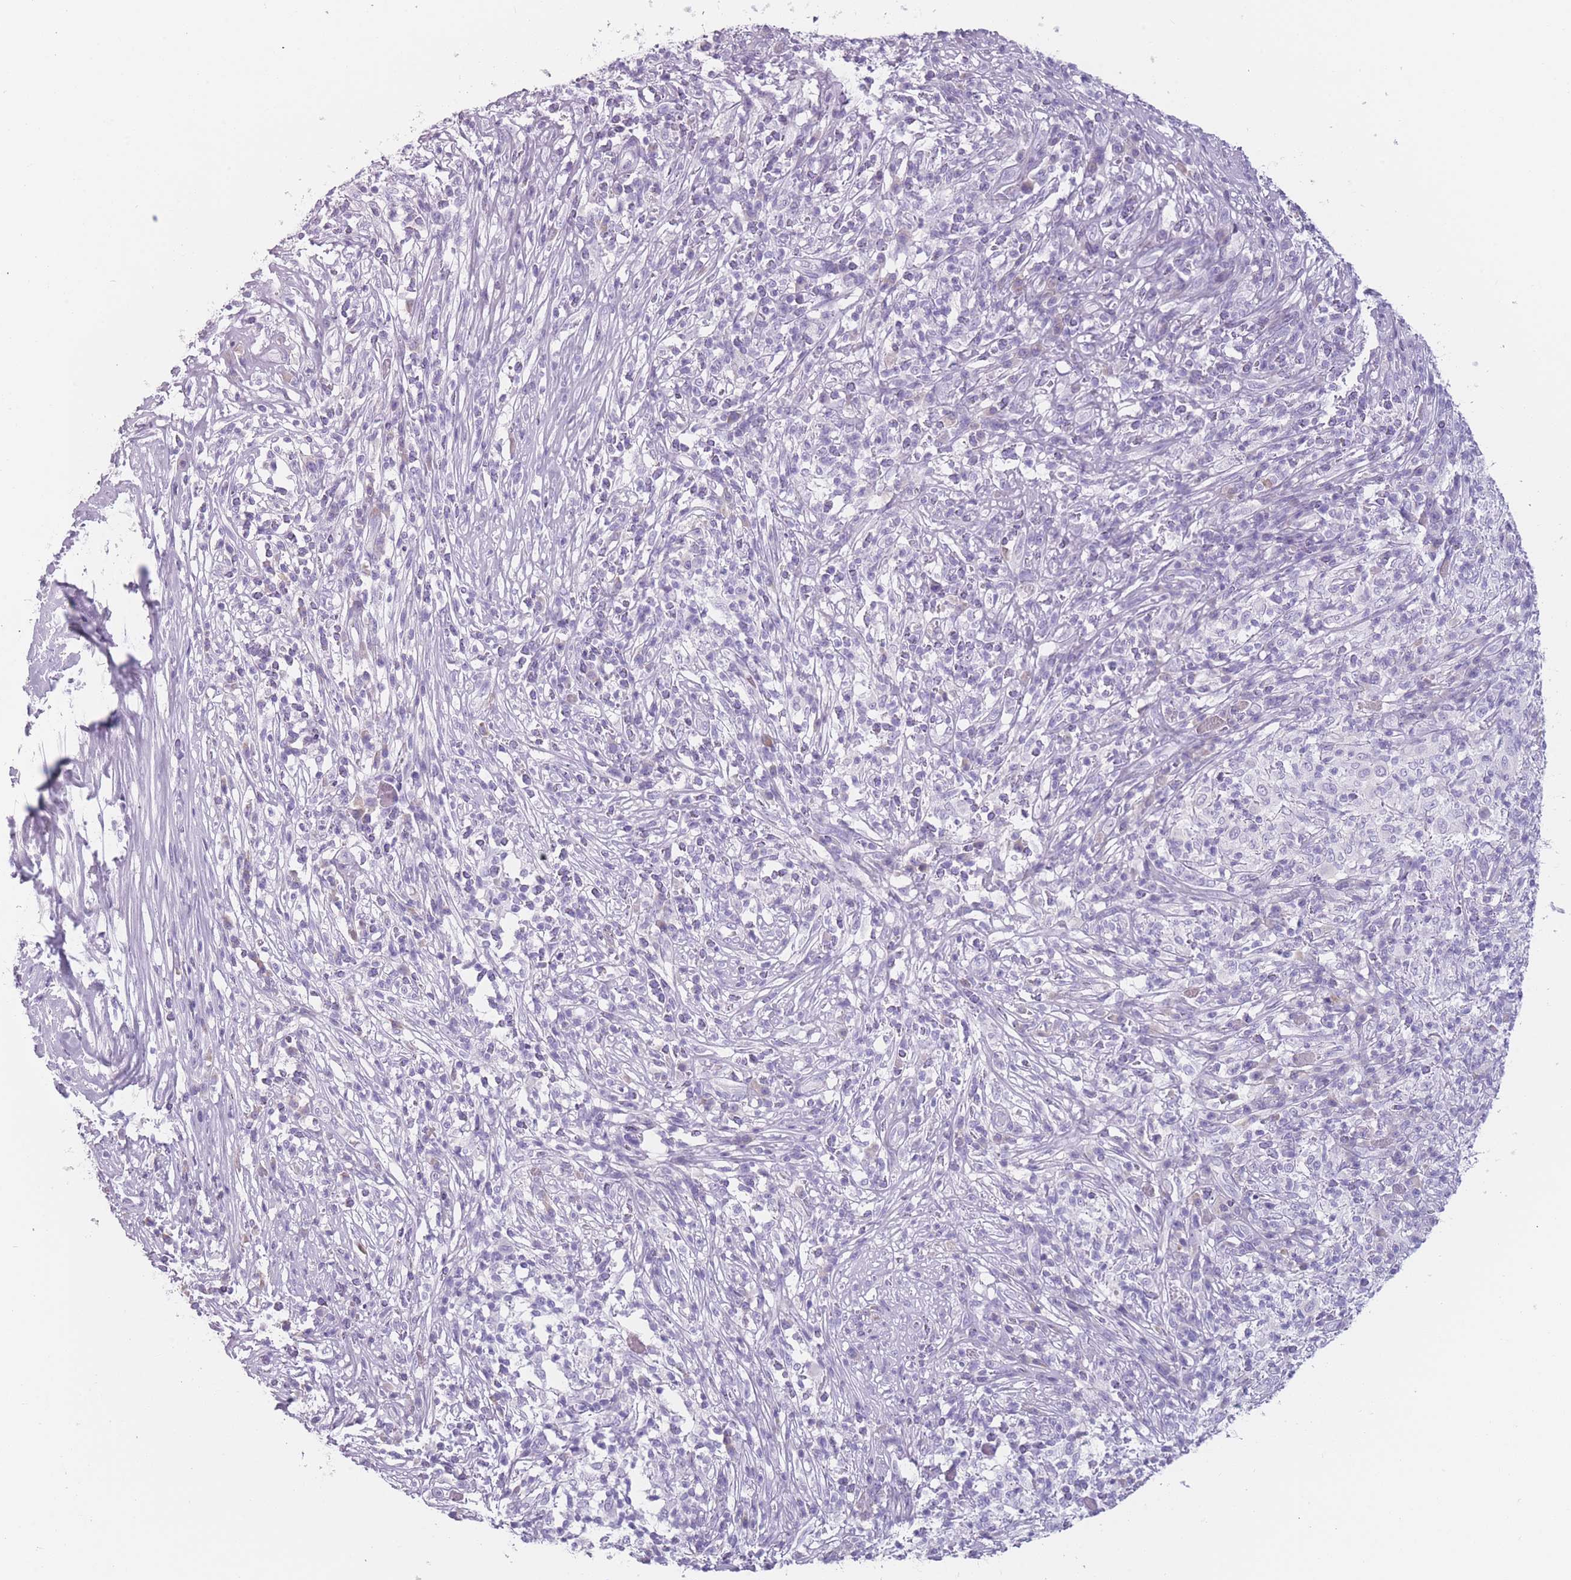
{"staining": {"intensity": "negative", "quantity": "none", "location": "none"}, "tissue": "melanoma", "cell_type": "Tumor cells", "image_type": "cancer", "snomed": [{"axis": "morphology", "description": "Malignant melanoma, NOS"}, {"axis": "topography", "description": "Skin"}], "caption": "This is an IHC histopathology image of melanoma. There is no staining in tumor cells.", "gene": "PPFIA3", "patient": {"sex": "male", "age": 66}}